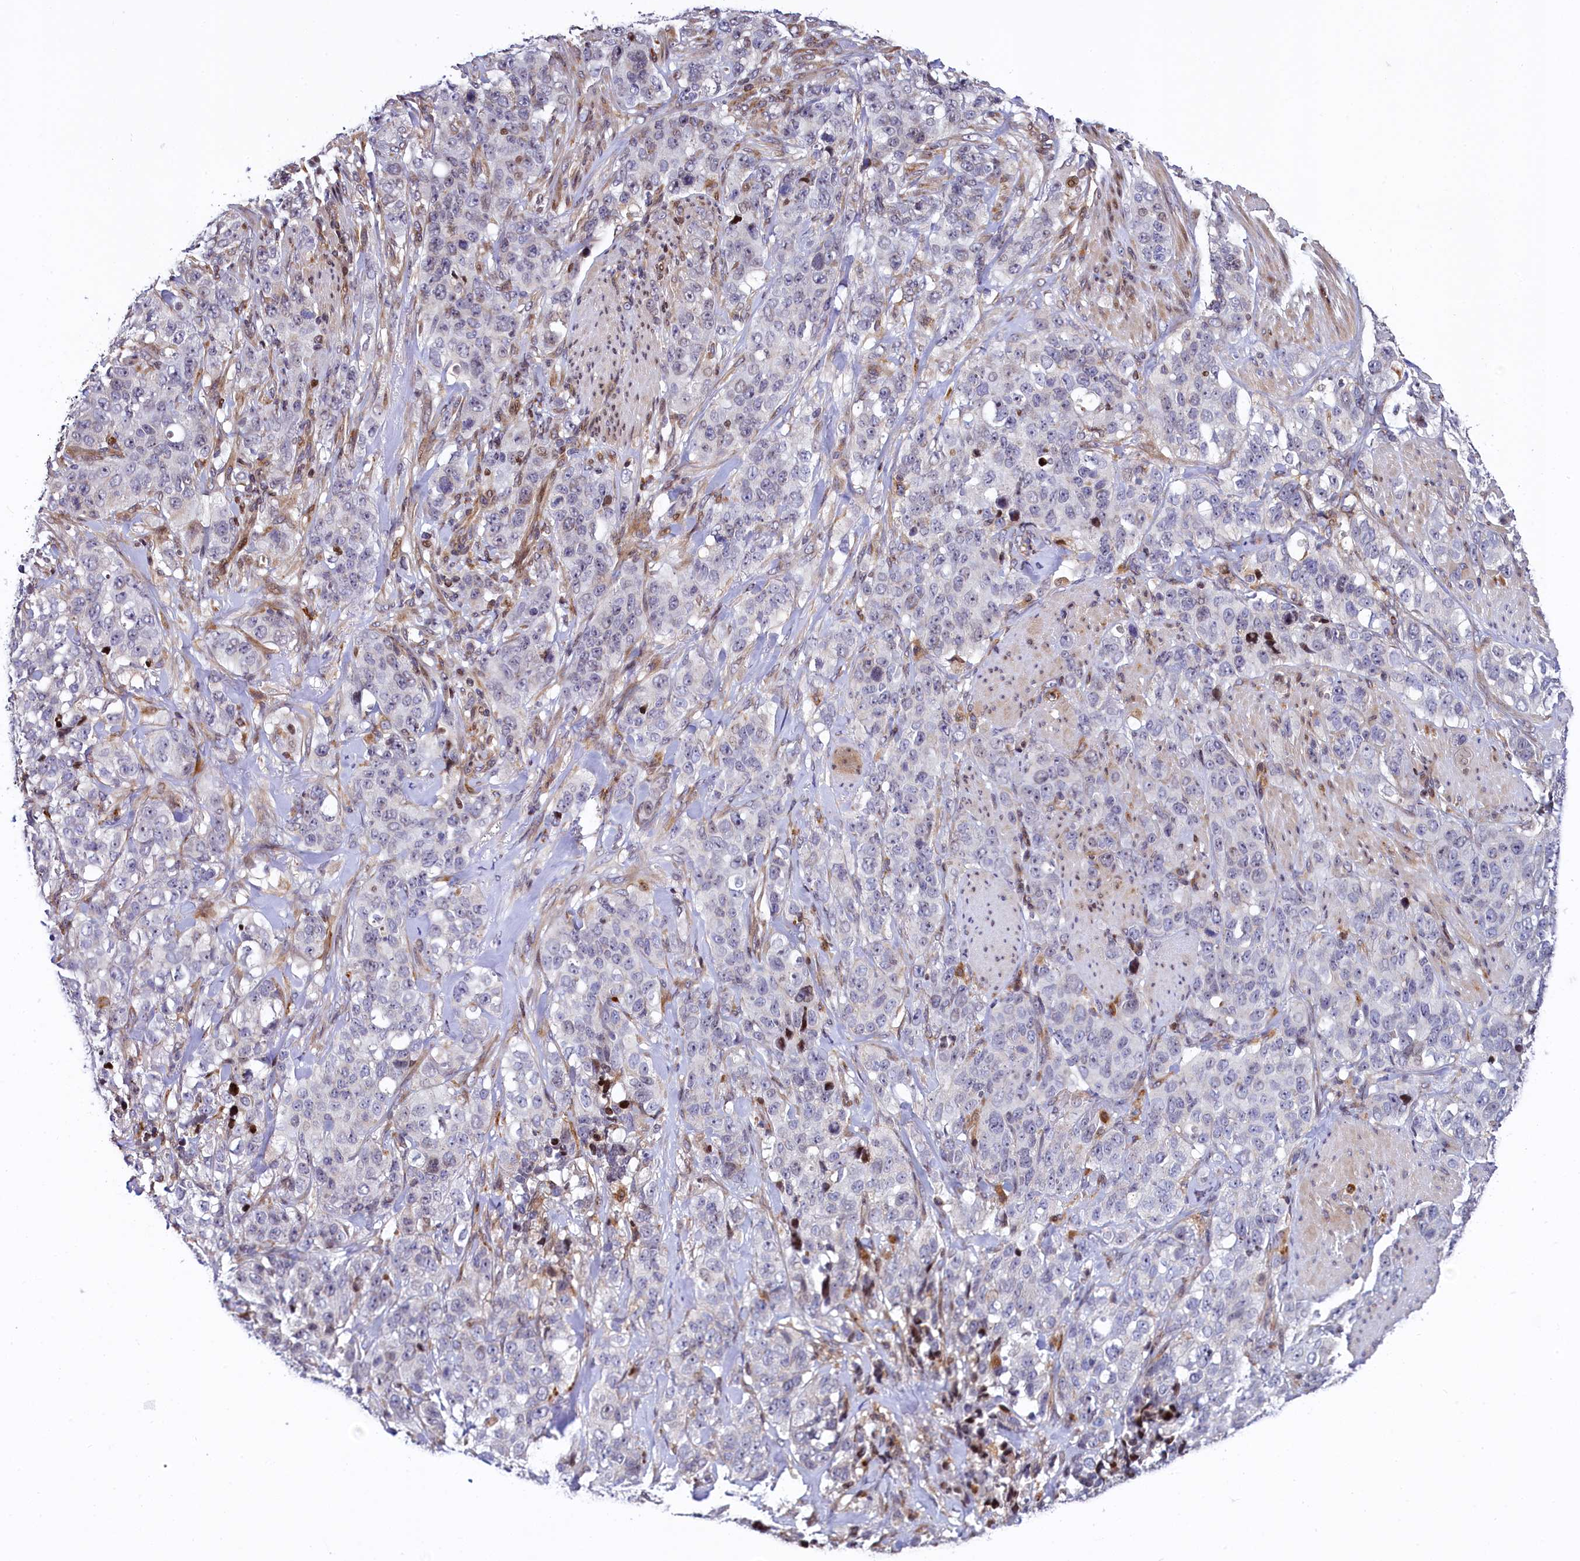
{"staining": {"intensity": "negative", "quantity": "none", "location": "none"}, "tissue": "stomach cancer", "cell_type": "Tumor cells", "image_type": "cancer", "snomed": [{"axis": "morphology", "description": "Adenocarcinoma, NOS"}, {"axis": "topography", "description": "Stomach"}], "caption": "Adenocarcinoma (stomach) stained for a protein using immunohistochemistry exhibits no staining tumor cells.", "gene": "TGDS", "patient": {"sex": "male", "age": 48}}